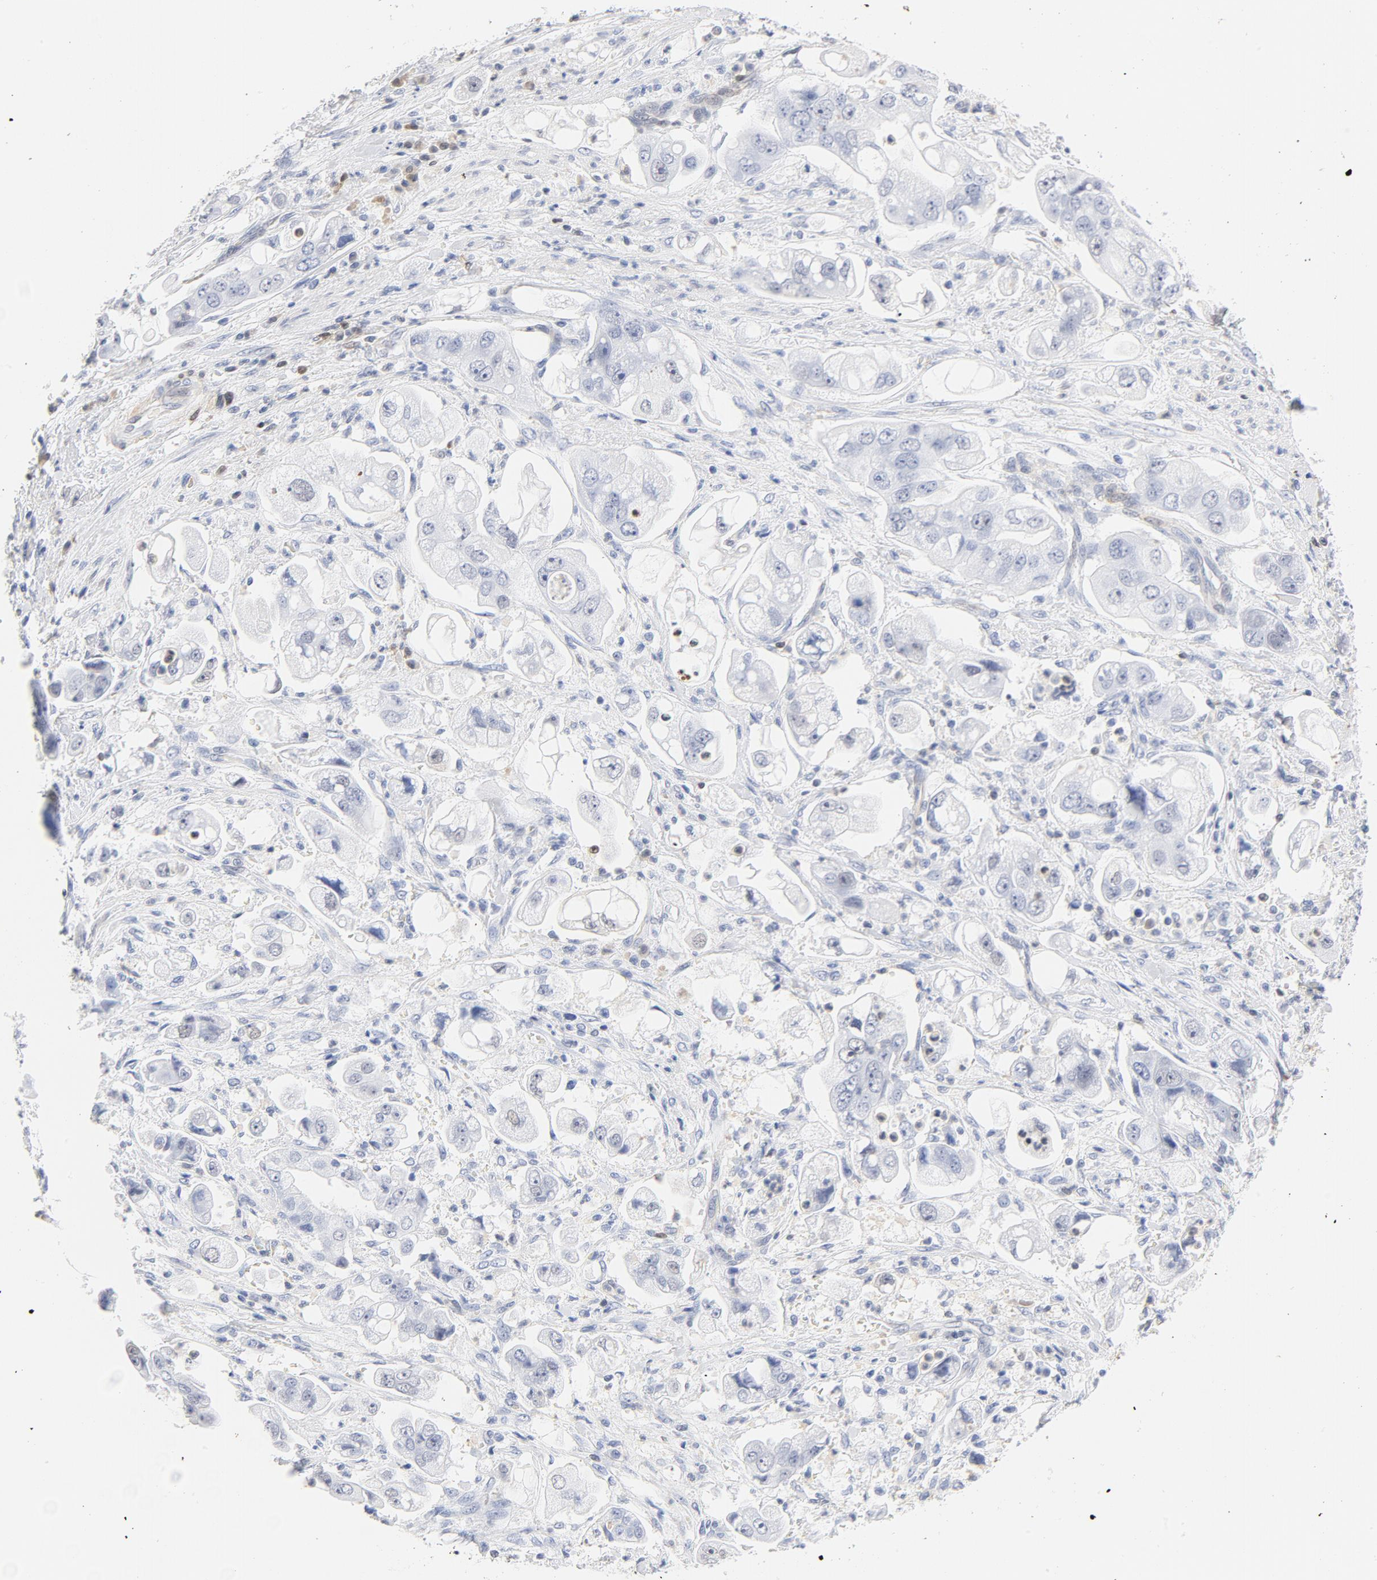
{"staining": {"intensity": "negative", "quantity": "none", "location": "none"}, "tissue": "stomach cancer", "cell_type": "Tumor cells", "image_type": "cancer", "snomed": [{"axis": "morphology", "description": "Adenocarcinoma, NOS"}, {"axis": "topography", "description": "Stomach"}], "caption": "Stomach adenocarcinoma was stained to show a protein in brown. There is no significant positivity in tumor cells.", "gene": "CDKN1B", "patient": {"sex": "male", "age": 62}}